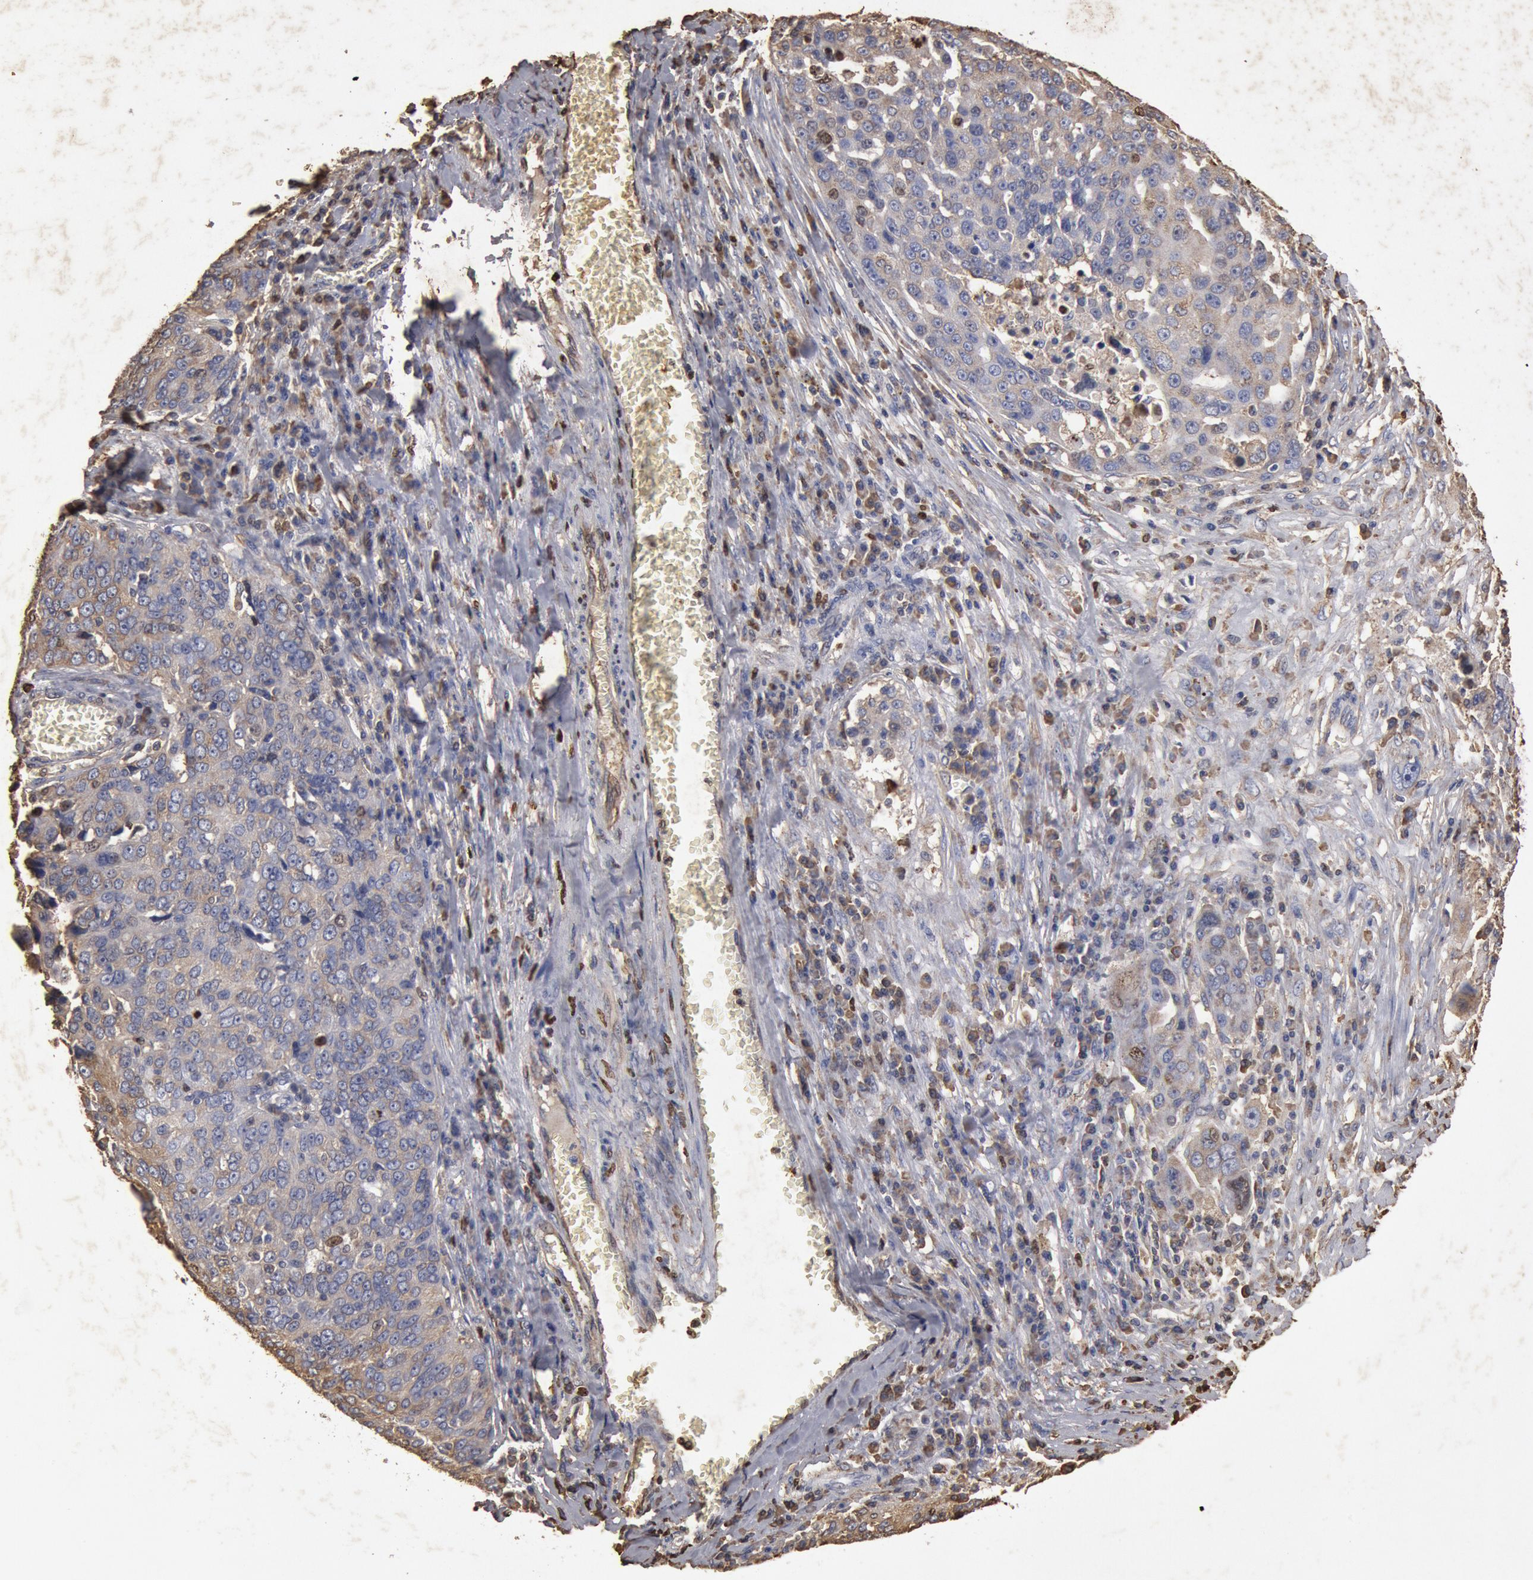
{"staining": {"intensity": "negative", "quantity": "none", "location": "none"}, "tissue": "ovarian cancer", "cell_type": "Tumor cells", "image_type": "cancer", "snomed": [{"axis": "morphology", "description": "Carcinoma, endometroid"}, {"axis": "topography", "description": "Ovary"}], "caption": "Micrograph shows no significant protein positivity in tumor cells of ovarian cancer (endometroid carcinoma).", "gene": "FOXA2", "patient": {"sex": "female", "age": 75}}